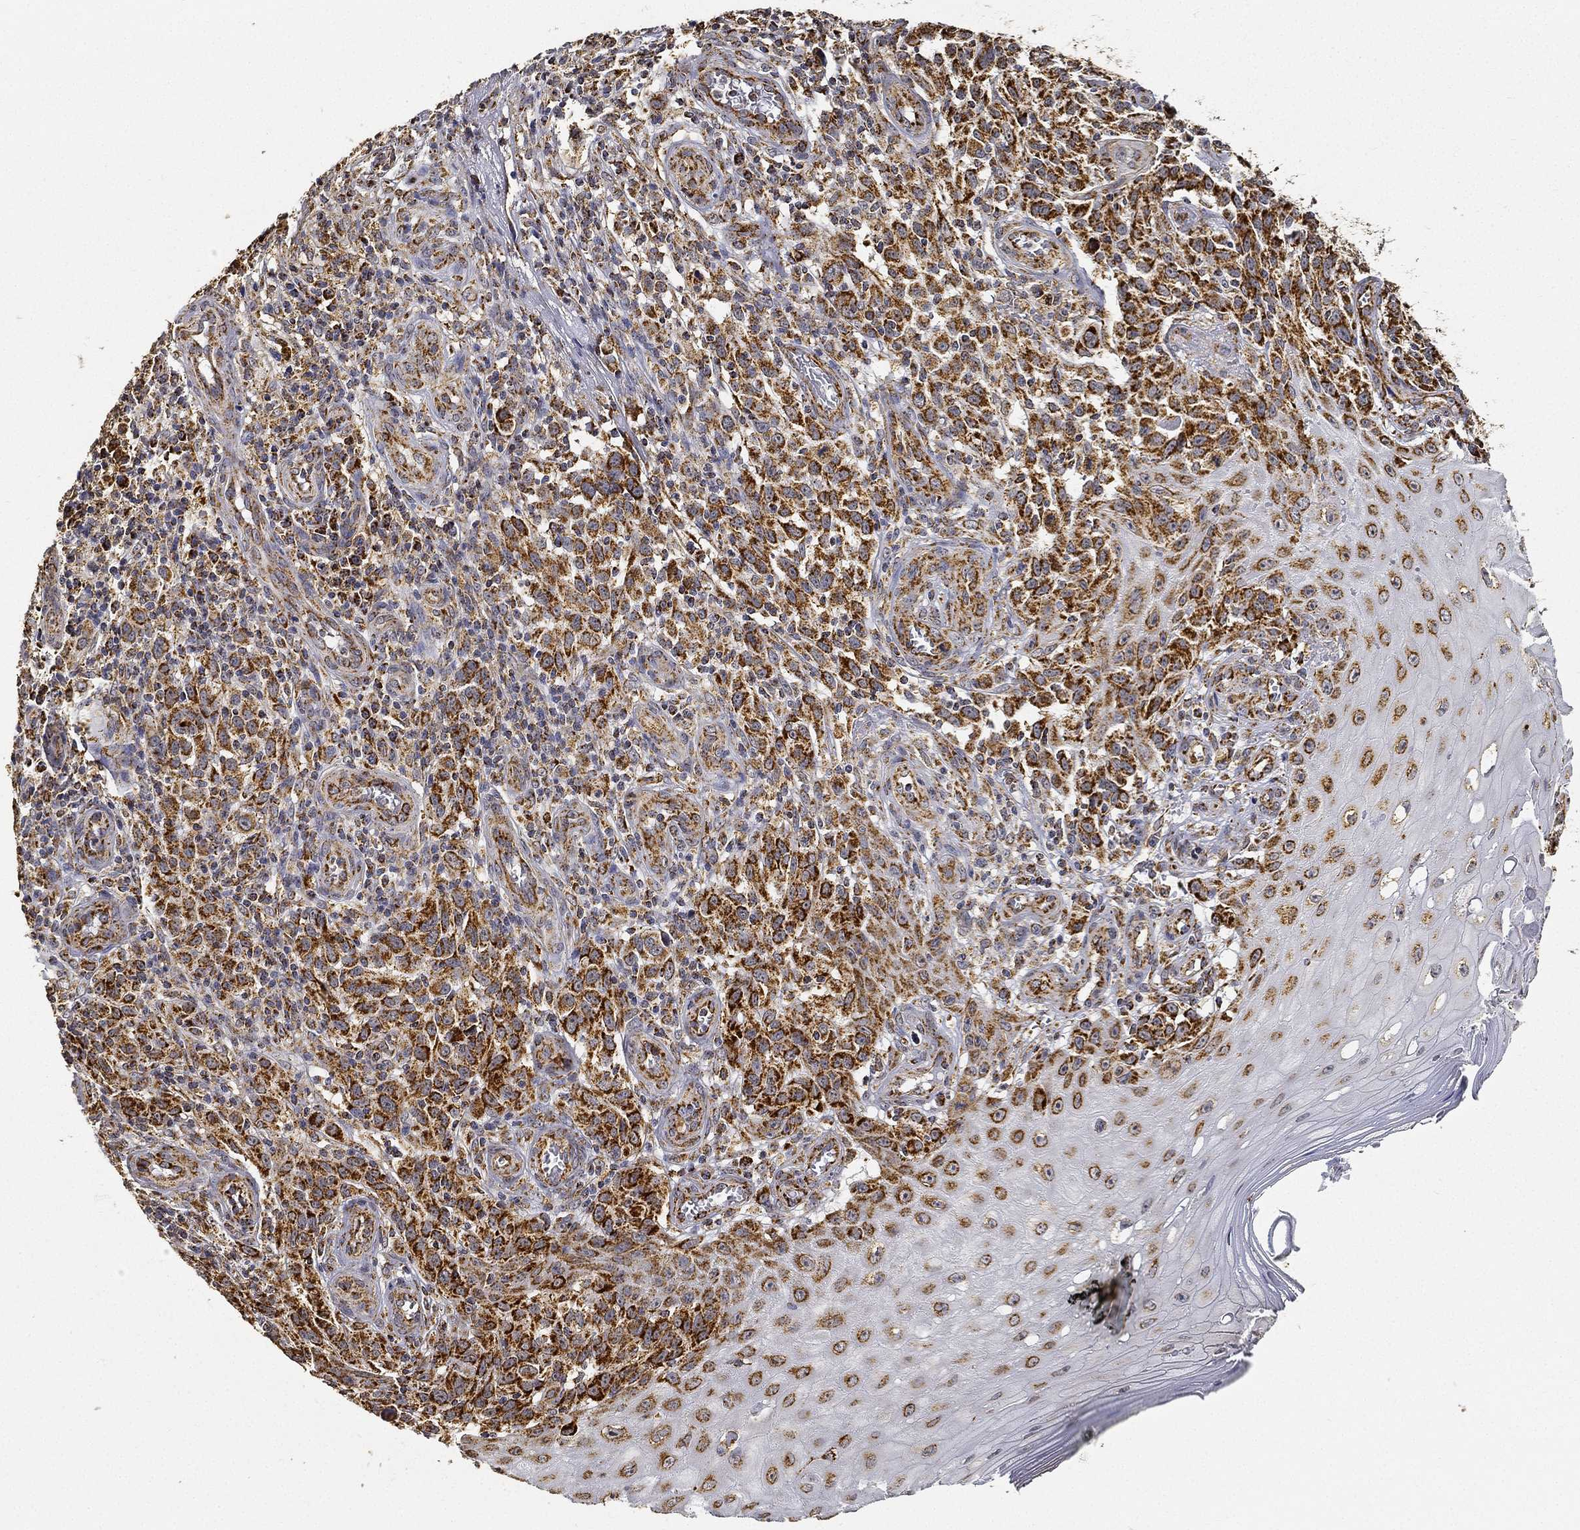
{"staining": {"intensity": "strong", "quantity": "25%-75%", "location": "cytoplasmic/membranous"}, "tissue": "melanoma", "cell_type": "Tumor cells", "image_type": "cancer", "snomed": [{"axis": "morphology", "description": "Malignant melanoma, NOS"}, {"axis": "topography", "description": "Skin"}], "caption": "Immunohistochemistry image of neoplastic tissue: human malignant melanoma stained using immunohistochemistry displays high levels of strong protein expression localized specifically in the cytoplasmic/membranous of tumor cells, appearing as a cytoplasmic/membranous brown color.", "gene": "NDUFAB1", "patient": {"sex": "female", "age": 53}}